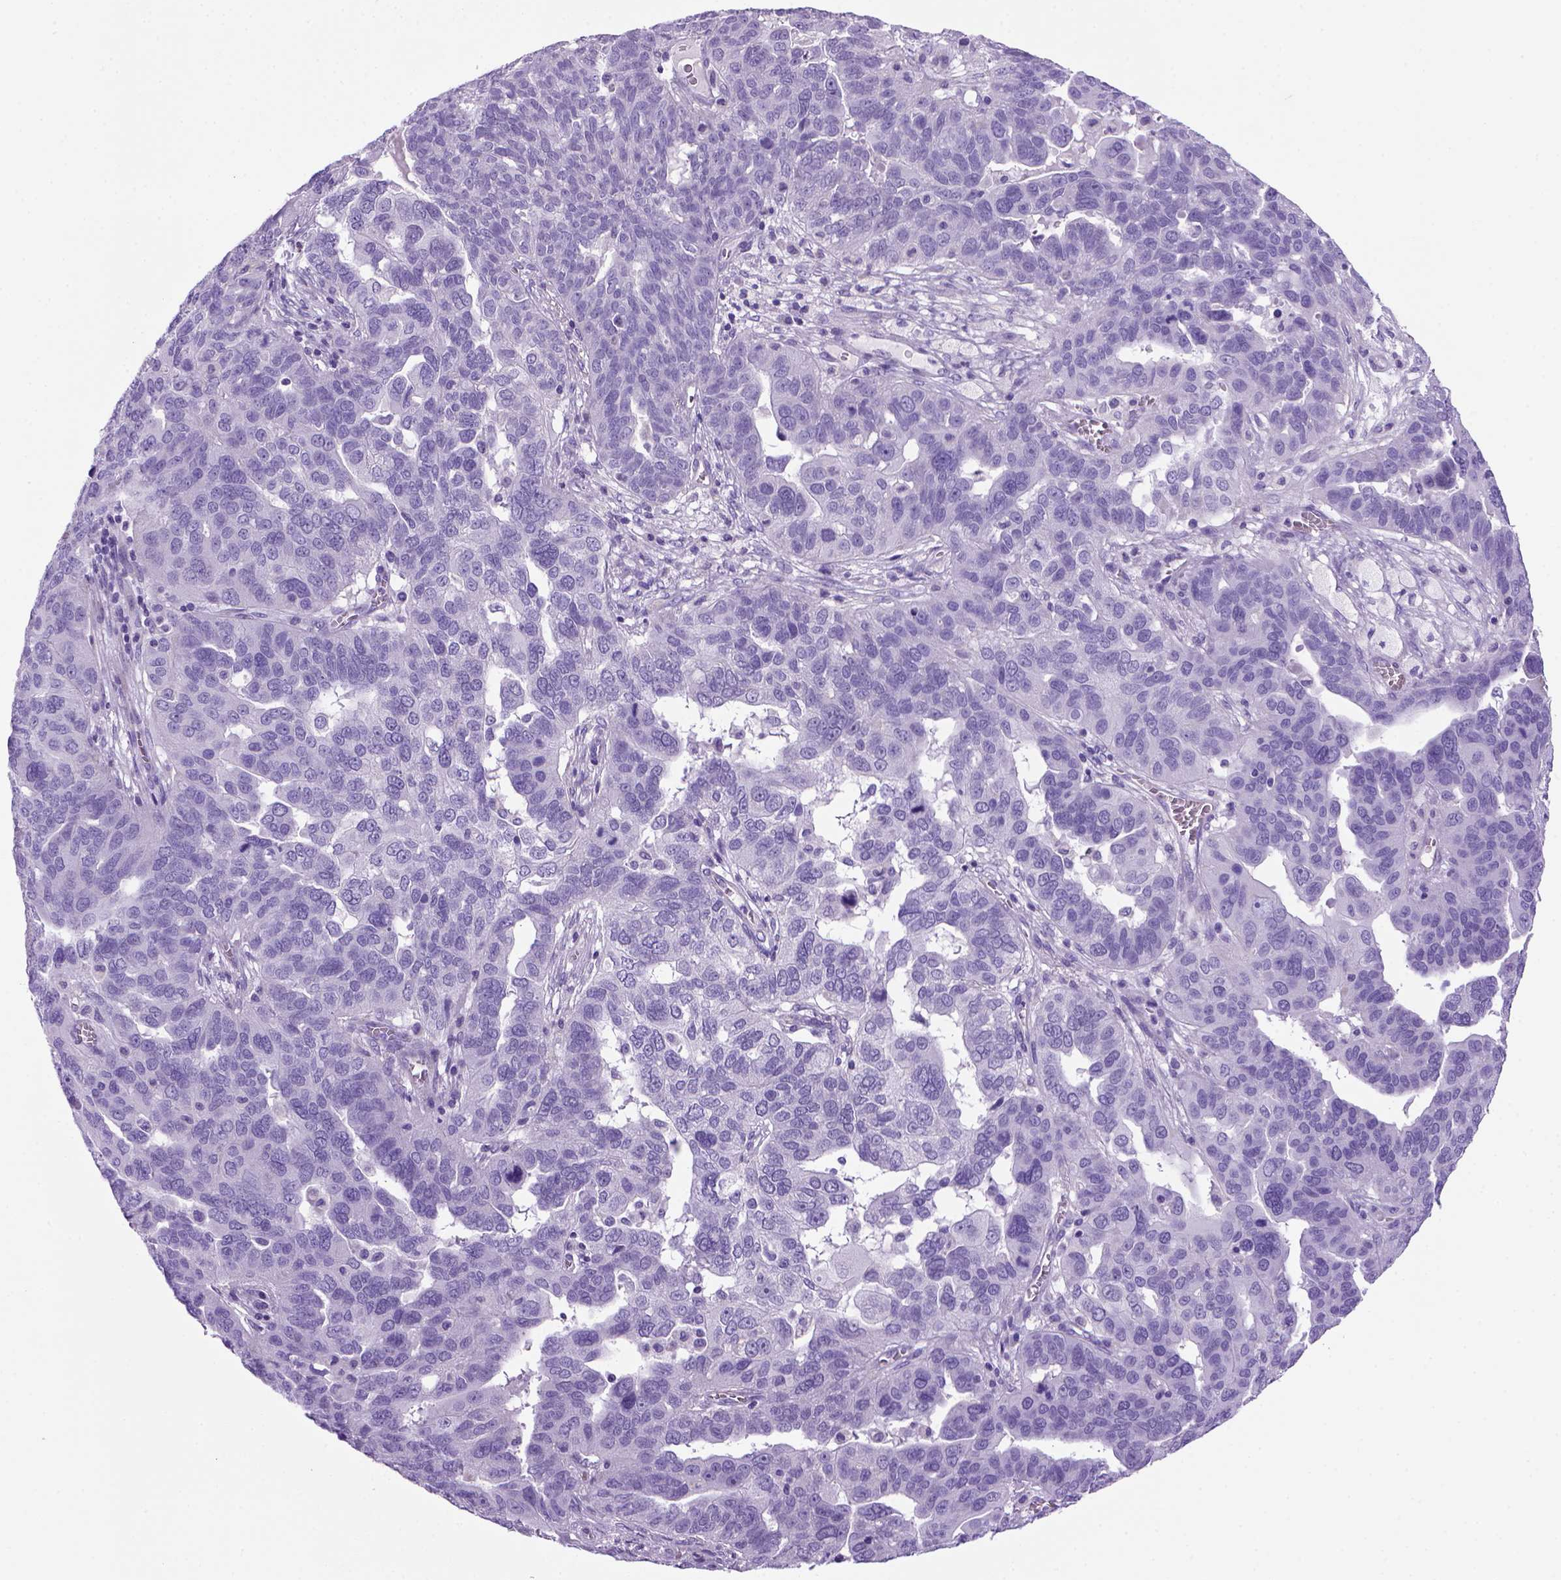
{"staining": {"intensity": "negative", "quantity": "none", "location": "none"}, "tissue": "ovarian cancer", "cell_type": "Tumor cells", "image_type": "cancer", "snomed": [{"axis": "morphology", "description": "Carcinoma, endometroid"}, {"axis": "topography", "description": "Soft tissue"}, {"axis": "topography", "description": "Ovary"}], "caption": "Immunohistochemical staining of ovarian cancer (endometroid carcinoma) exhibits no significant staining in tumor cells.", "gene": "ARHGEF33", "patient": {"sex": "female", "age": 52}}